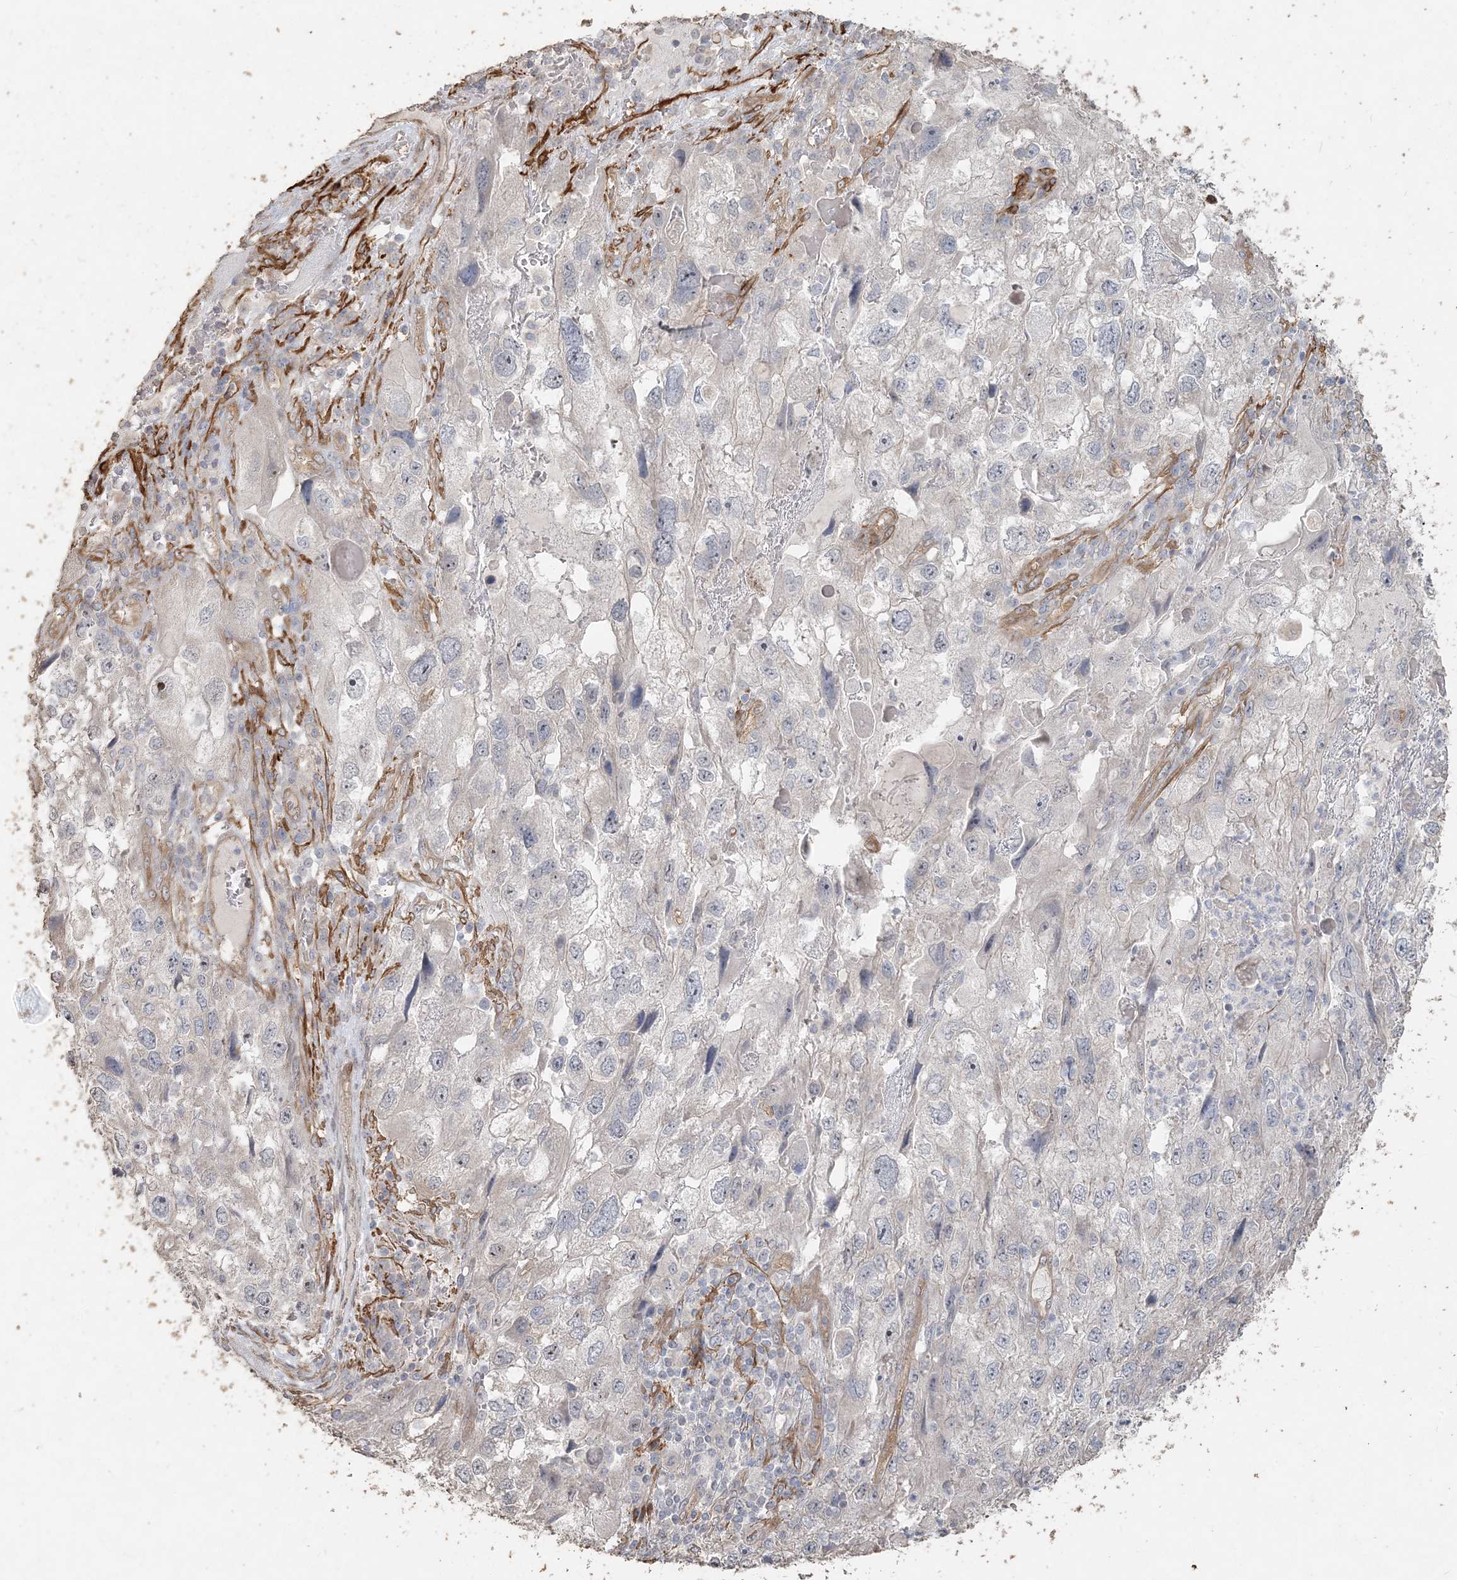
{"staining": {"intensity": "negative", "quantity": "none", "location": "none"}, "tissue": "endometrial cancer", "cell_type": "Tumor cells", "image_type": "cancer", "snomed": [{"axis": "morphology", "description": "Adenocarcinoma, NOS"}, {"axis": "topography", "description": "Endometrium"}], "caption": "Endometrial cancer stained for a protein using immunohistochemistry demonstrates no staining tumor cells.", "gene": "RNF145", "patient": {"sex": "female", "age": 49}}